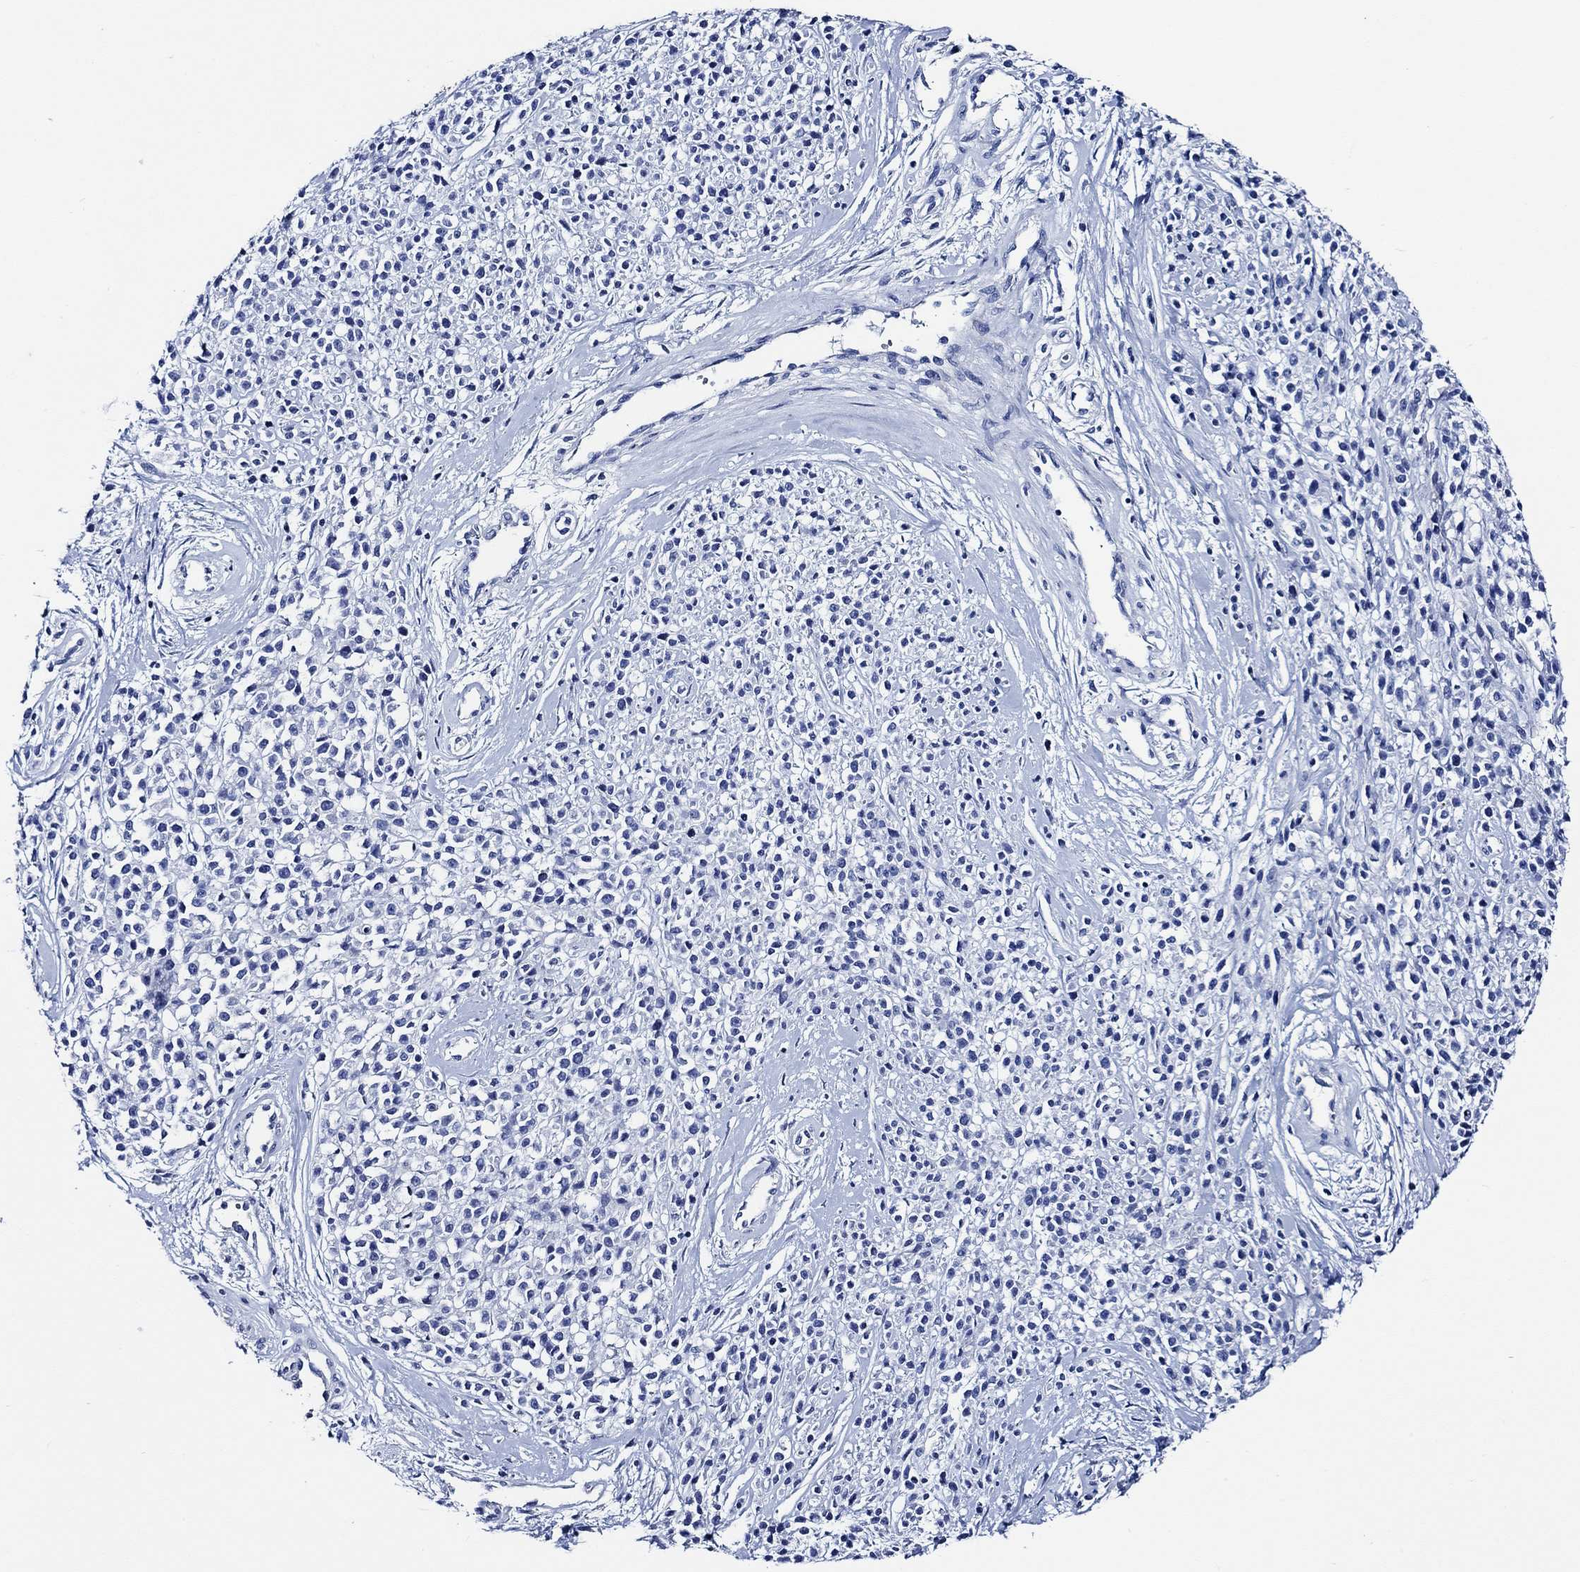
{"staining": {"intensity": "negative", "quantity": "none", "location": "none"}, "tissue": "melanoma", "cell_type": "Tumor cells", "image_type": "cancer", "snomed": [{"axis": "morphology", "description": "Malignant melanoma, NOS"}, {"axis": "topography", "description": "Skin"}, {"axis": "topography", "description": "Skin of trunk"}], "caption": "Immunohistochemistry of human malignant melanoma exhibits no staining in tumor cells.", "gene": "WDR62", "patient": {"sex": "male", "age": 74}}